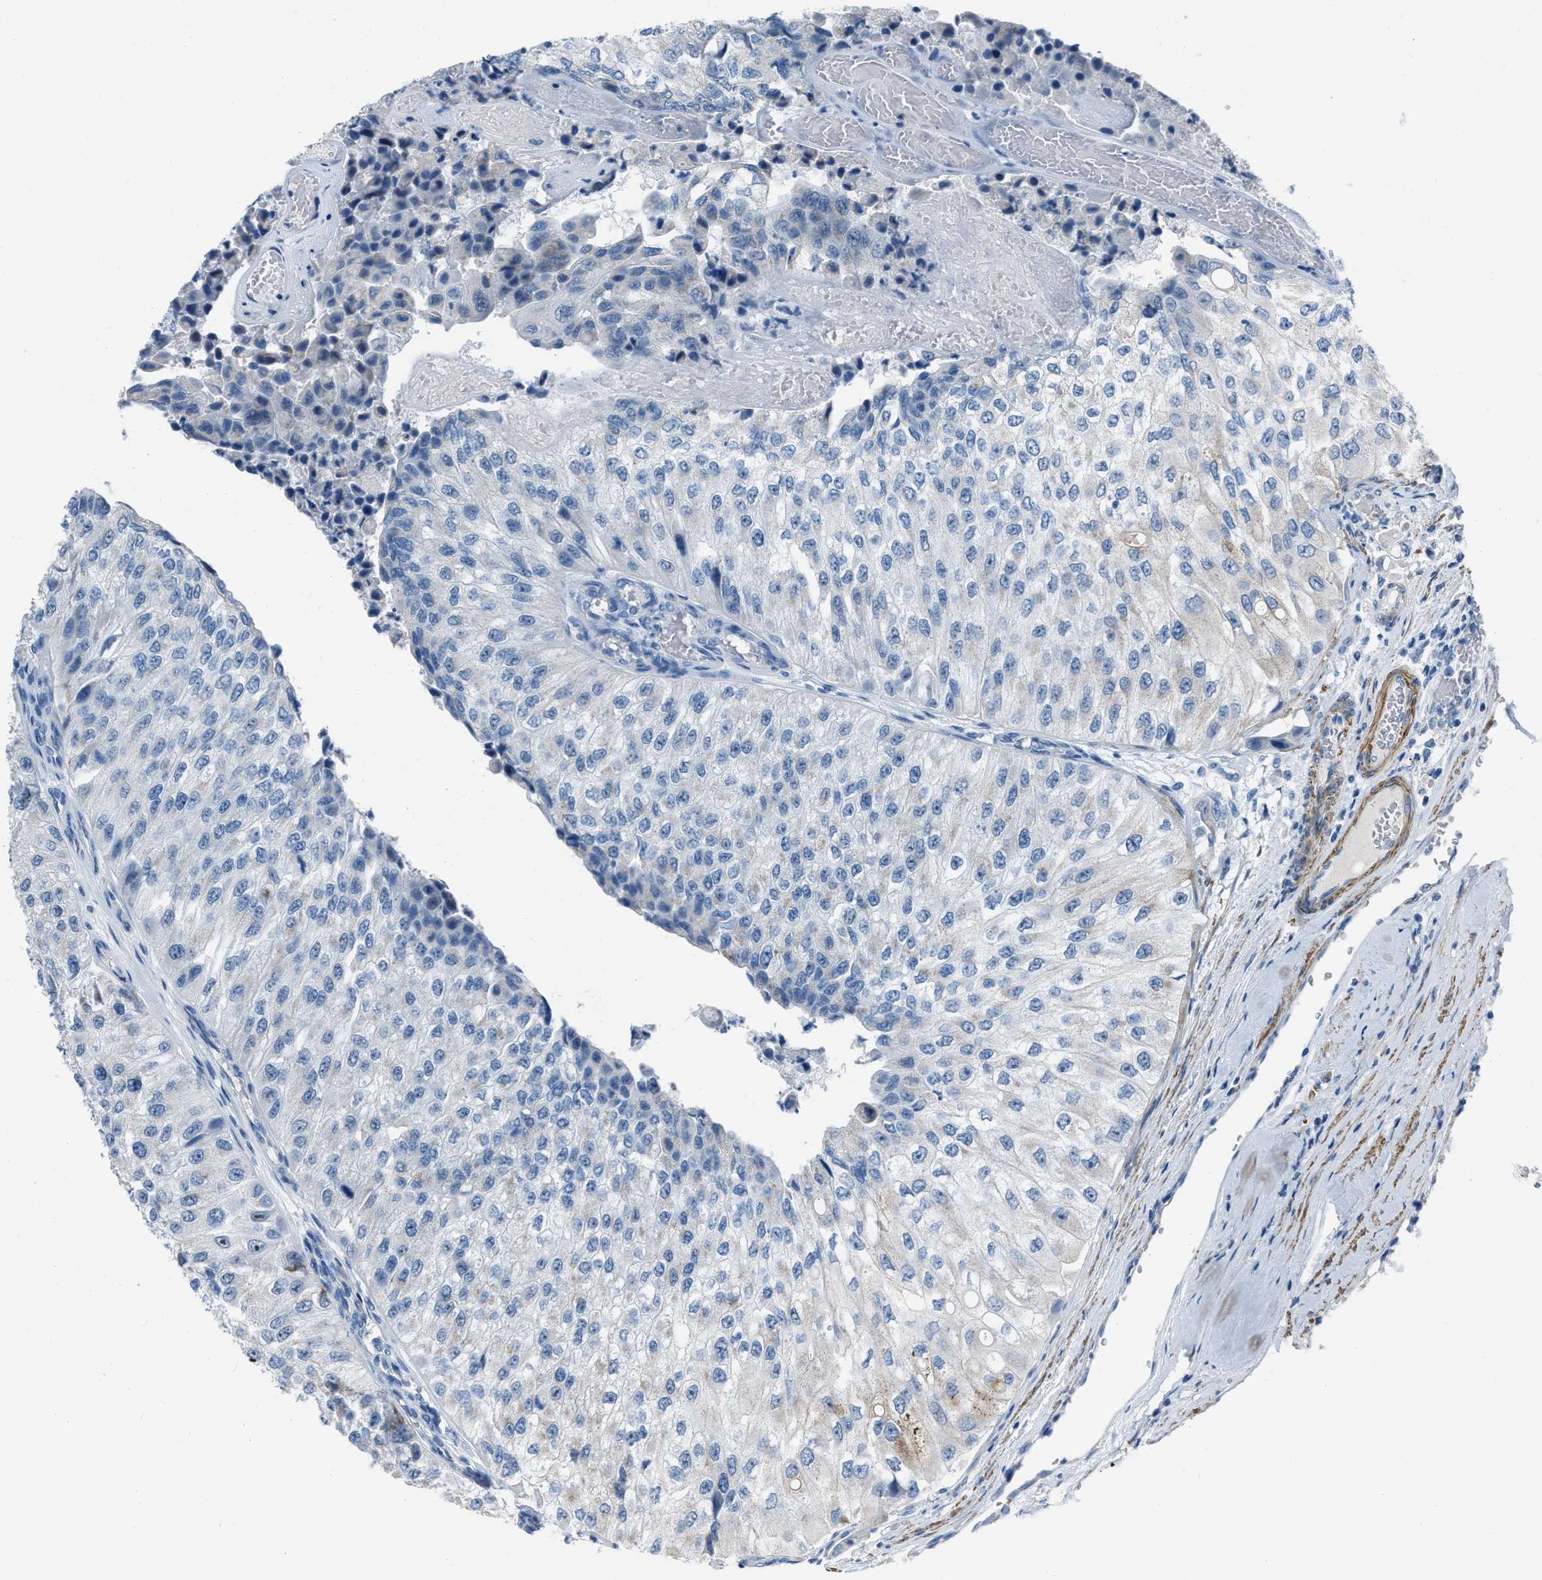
{"staining": {"intensity": "negative", "quantity": "none", "location": "none"}, "tissue": "urothelial cancer", "cell_type": "Tumor cells", "image_type": "cancer", "snomed": [{"axis": "morphology", "description": "Urothelial carcinoma, High grade"}, {"axis": "topography", "description": "Kidney"}, {"axis": "topography", "description": "Urinary bladder"}], "caption": "IHC histopathology image of urothelial carcinoma (high-grade) stained for a protein (brown), which exhibits no staining in tumor cells.", "gene": "SPATC1L", "patient": {"sex": "male", "age": 77}}